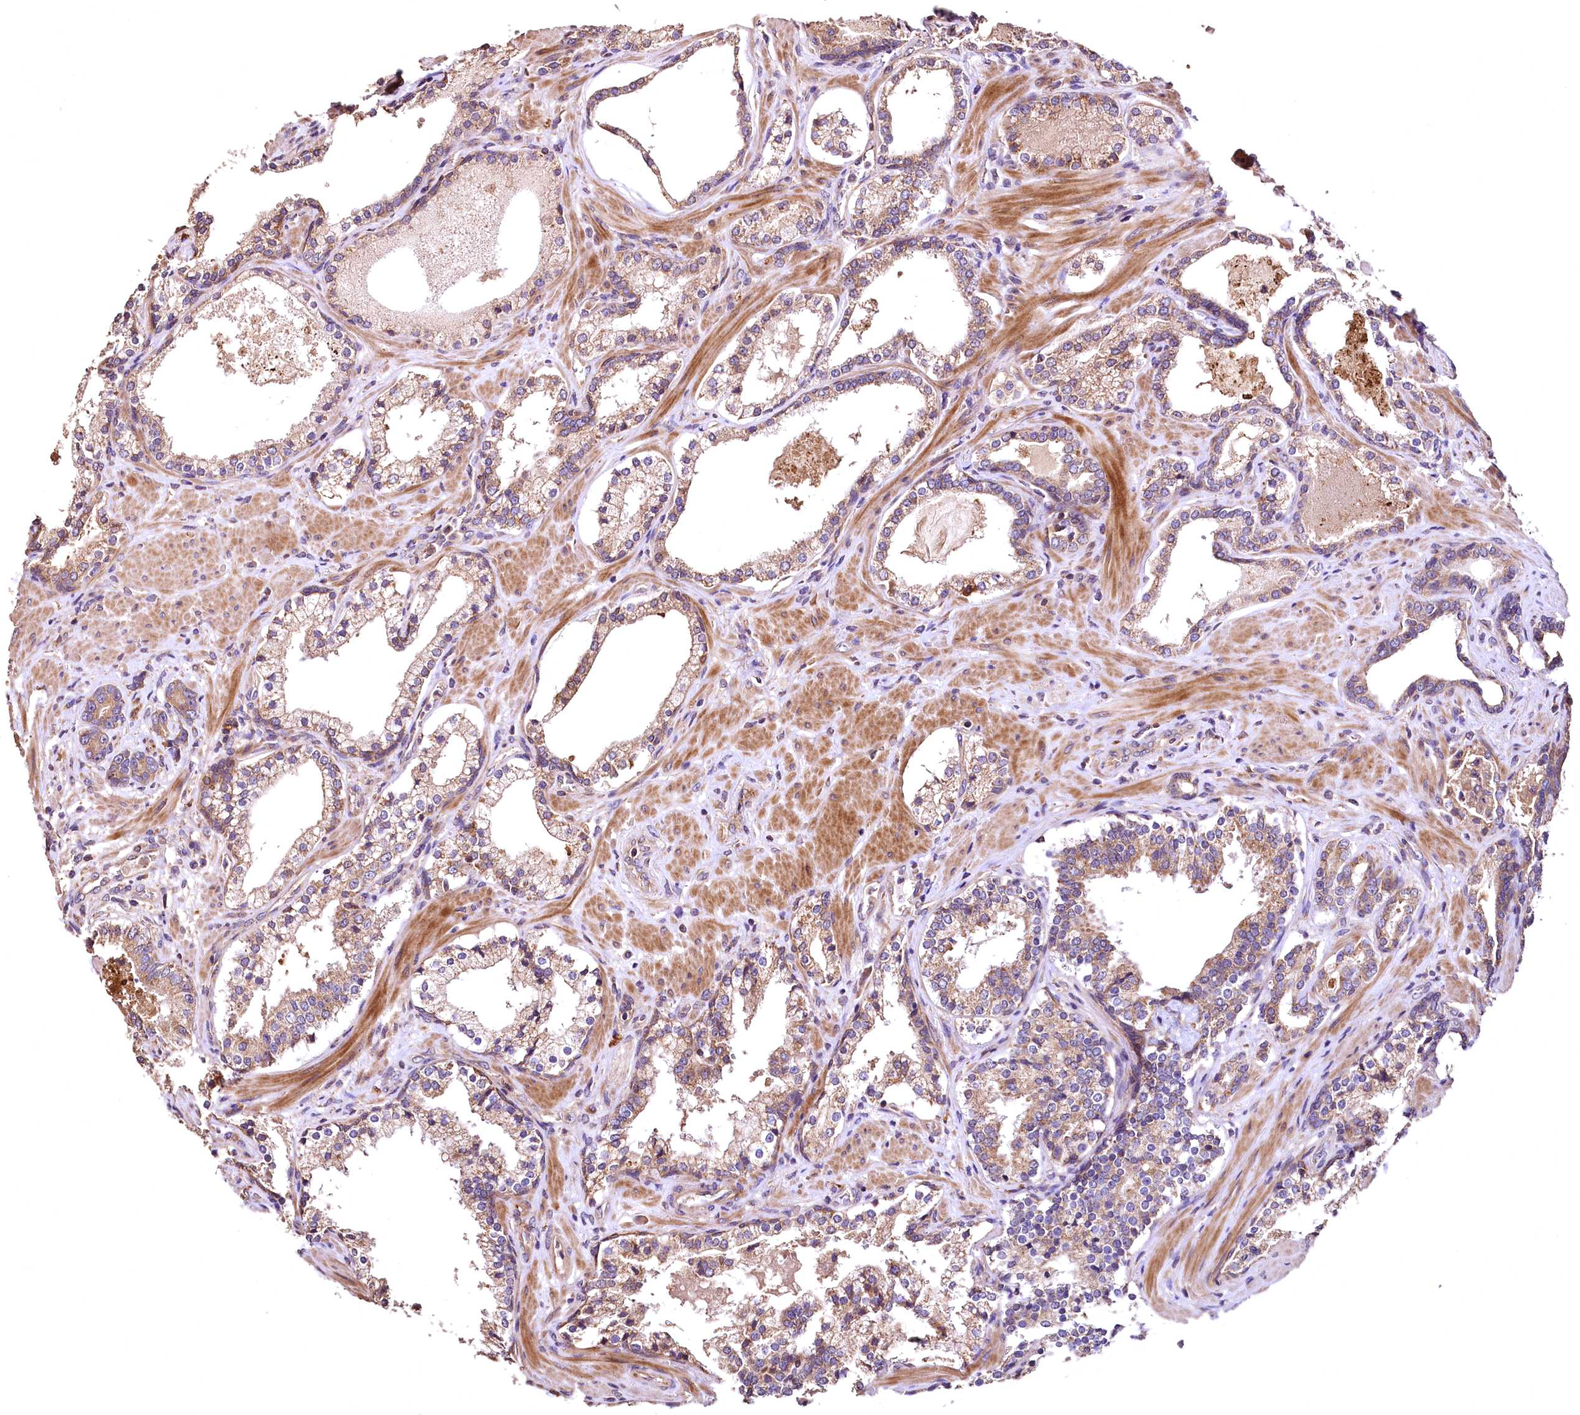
{"staining": {"intensity": "moderate", "quantity": ">75%", "location": "cytoplasmic/membranous"}, "tissue": "prostate cancer", "cell_type": "Tumor cells", "image_type": "cancer", "snomed": [{"axis": "morphology", "description": "Adenocarcinoma, High grade"}, {"axis": "topography", "description": "Prostate"}], "caption": "Human high-grade adenocarcinoma (prostate) stained for a protein (brown) reveals moderate cytoplasmic/membranous positive staining in approximately >75% of tumor cells.", "gene": "RASSF1", "patient": {"sex": "male", "age": 58}}